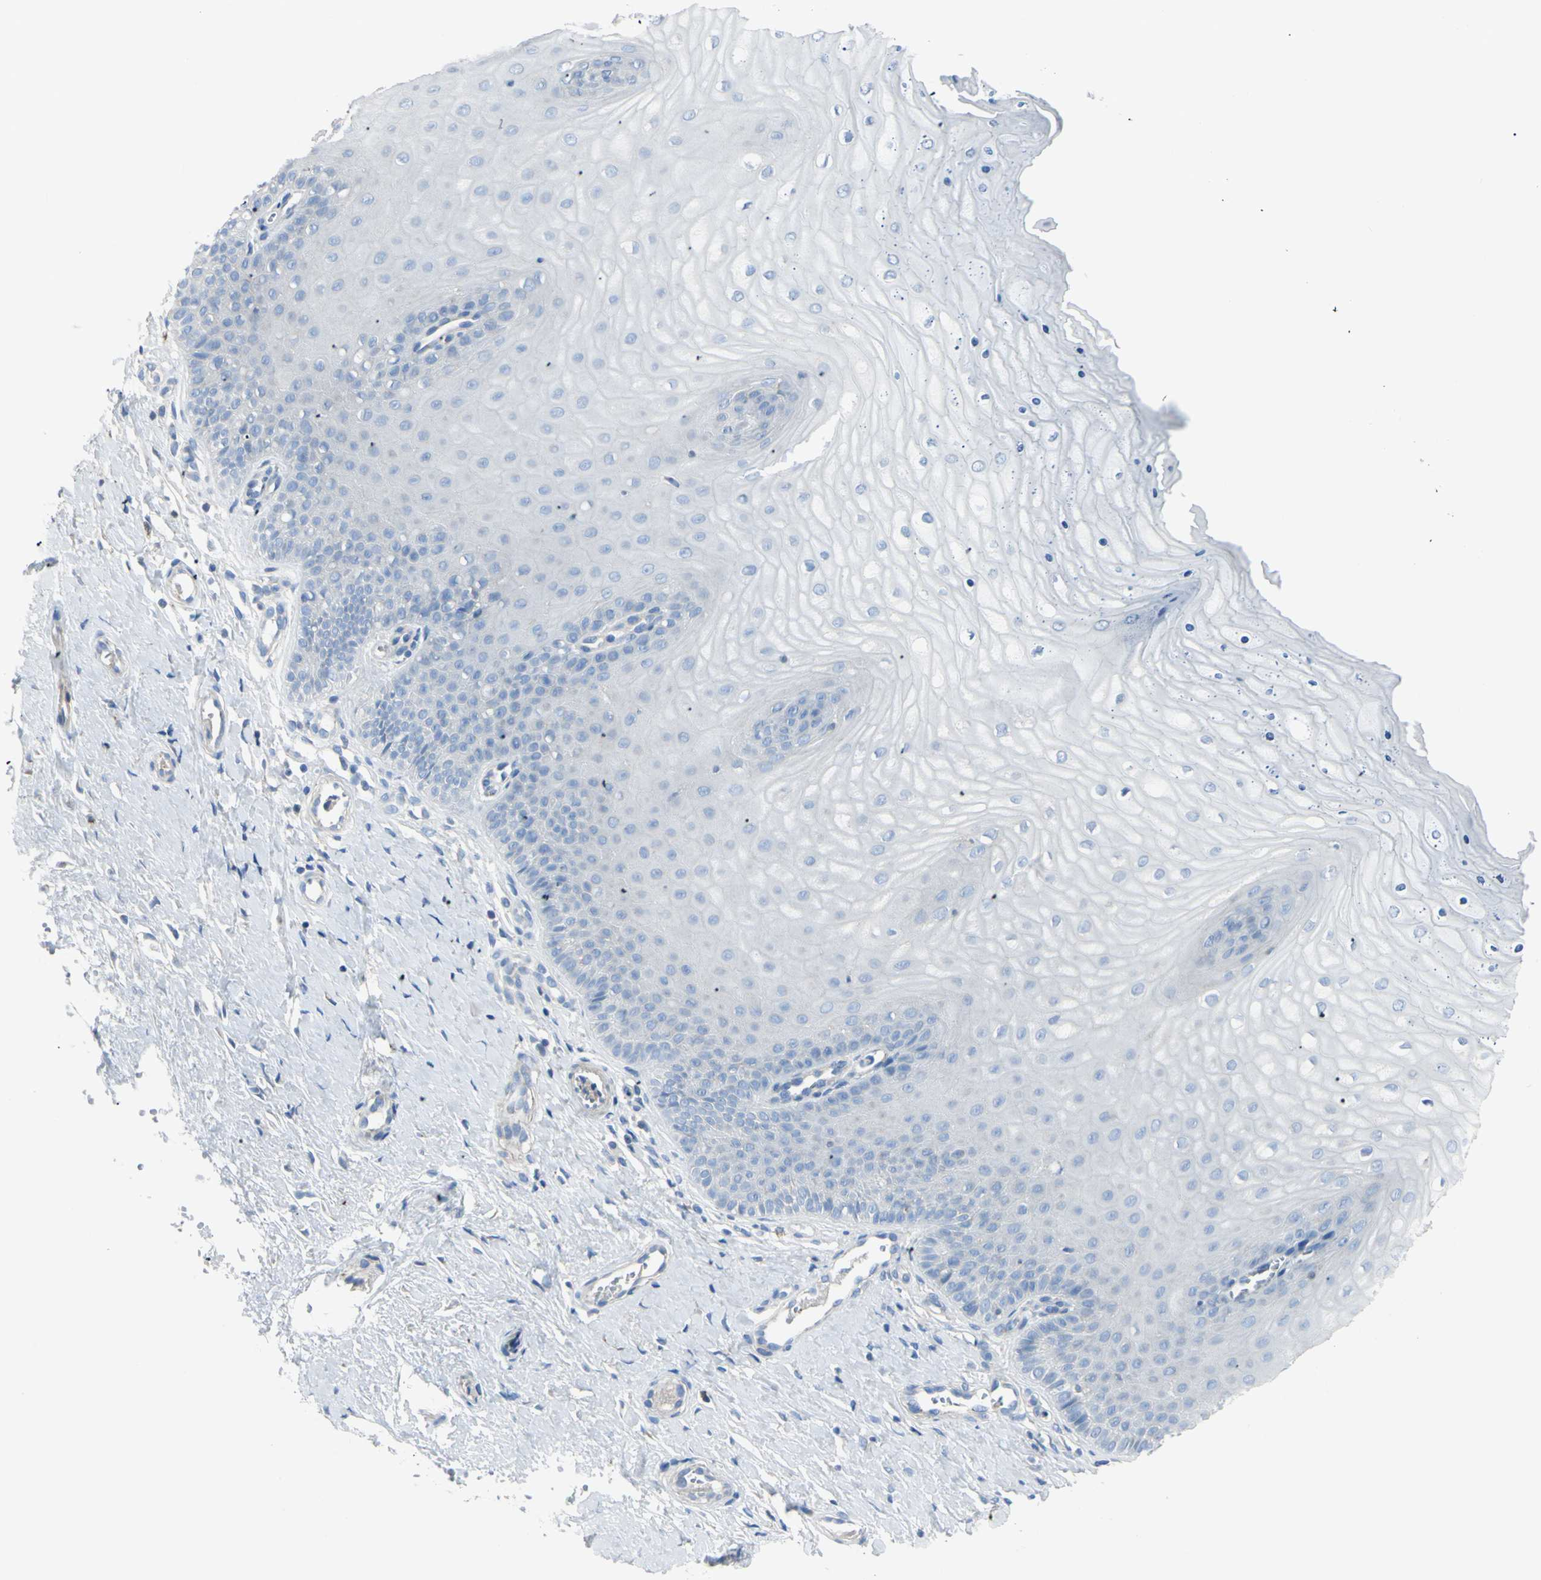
{"staining": {"intensity": "moderate", "quantity": "25%-75%", "location": "cytoplasmic/membranous"}, "tissue": "cervix", "cell_type": "Glandular cells", "image_type": "normal", "snomed": [{"axis": "morphology", "description": "Normal tissue, NOS"}, {"axis": "topography", "description": "Cervix"}], "caption": "The immunohistochemical stain highlights moderate cytoplasmic/membranous staining in glandular cells of normal cervix. (DAB IHC with brightfield microscopy, high magnification).", "gene": "B4GALT3", "patient": {"sex": "female", "age": 55}}